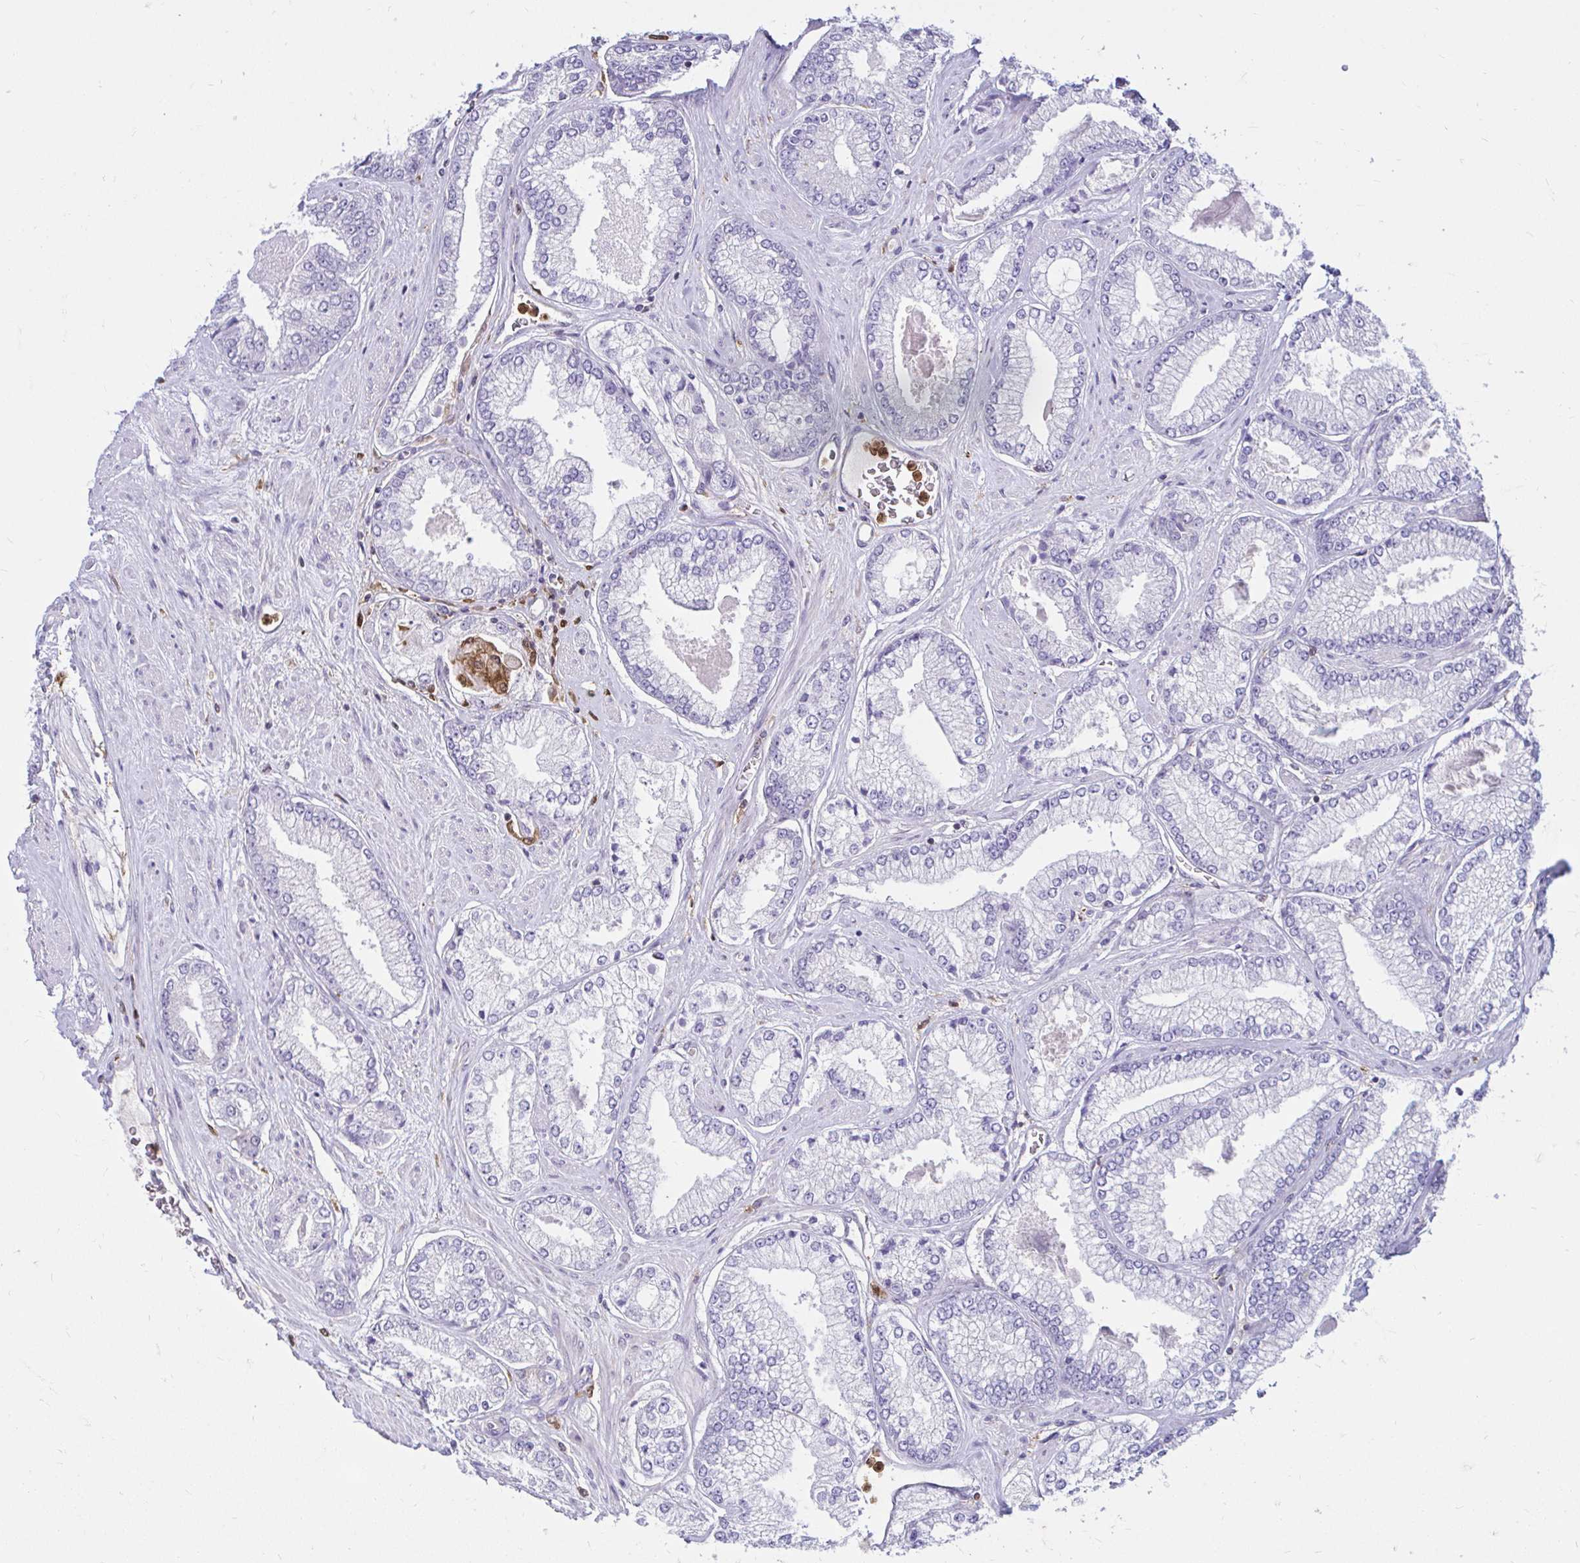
{"staining": {"intensity": "negative", "quantity": "none", "location": "none"}, "tissue": "prostate cancer", "cell_type": "Tumor cells", "image_type": "cancer", "snomed": [{"axis": "morphology", "description": "Adenocarcinoma, Low grade"}, {"axis": "topography", "description": "Prostate"}], "caption": "Human prostate cancer stained for a protein using IHC displays no staining in tumor cells.", "gene": "PYCARD", "patient": {"sex": "male", "age": 67}}